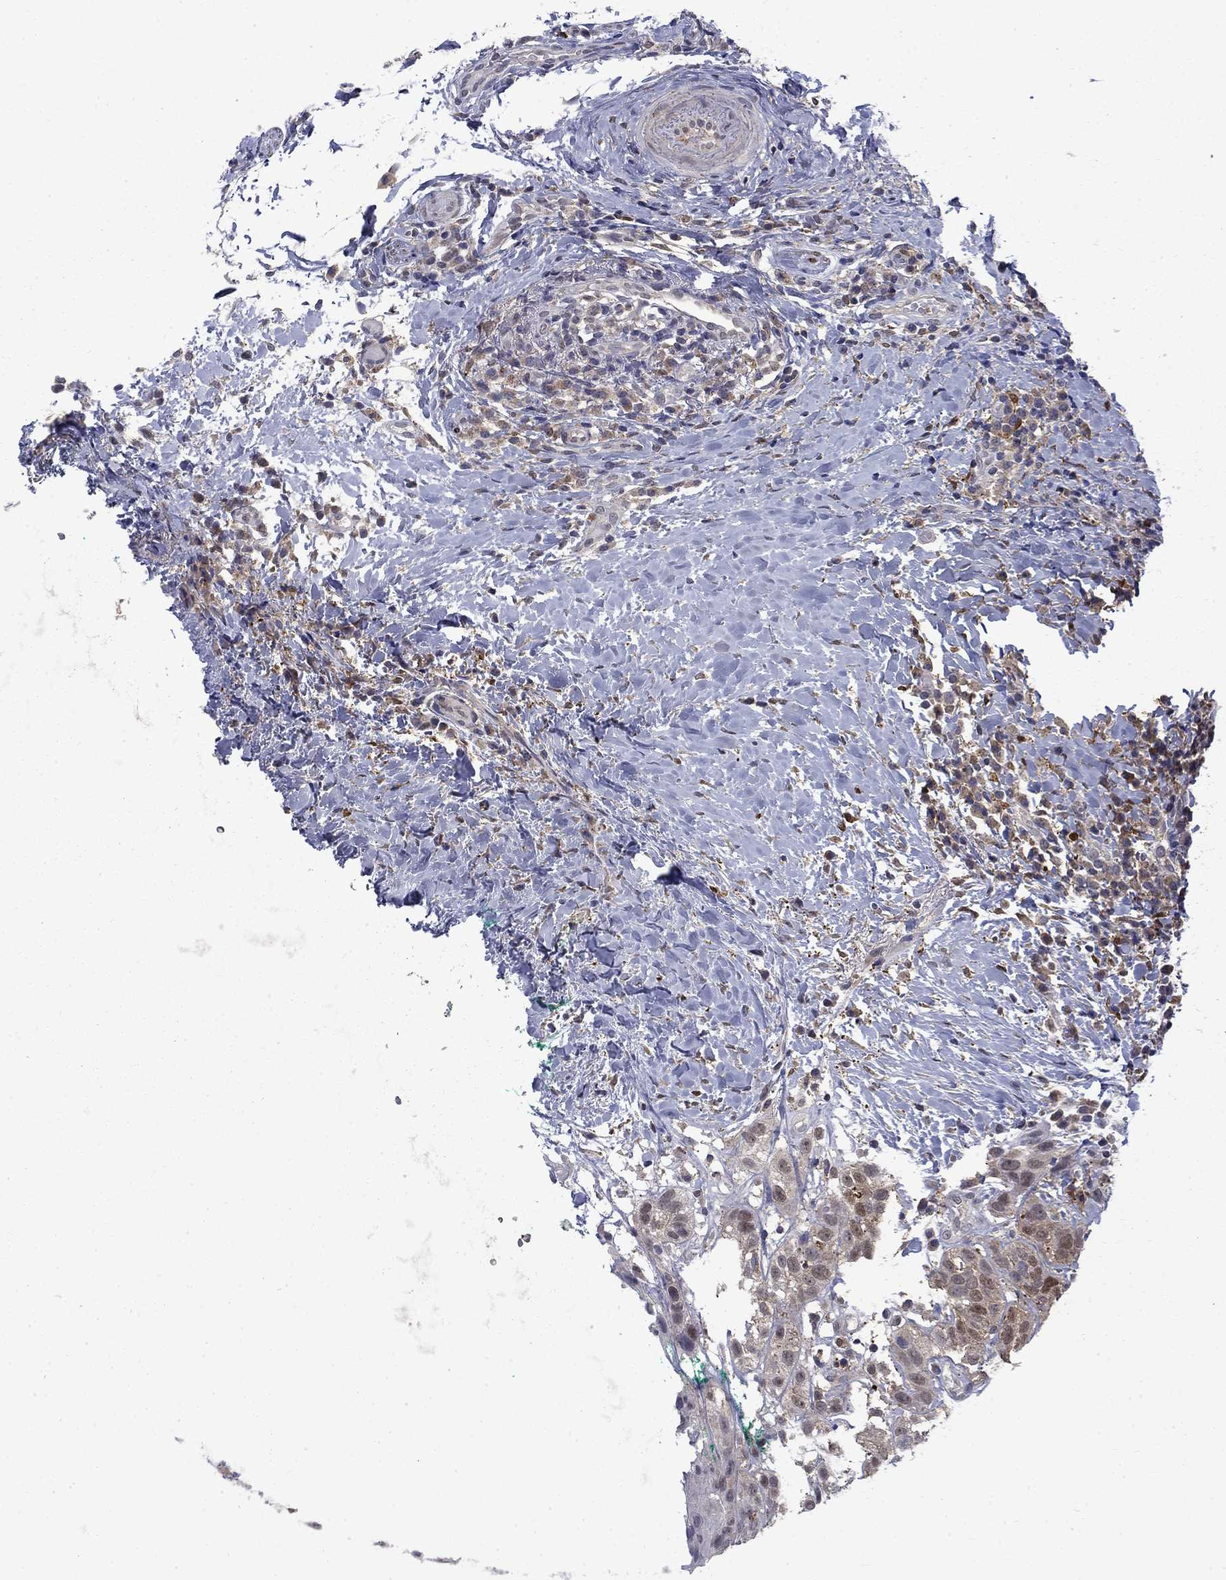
{"staining": {"intensity": "moderate", "quantity": "<25%", "location": "cytoplasmic/membranous,nuclear"}, "tissue": "head and neck cancer", "cell_type": "Tumor cells", "image_type": "cancer", "snomed": [{"axis": "morphology", "description": "Normal tissue, NOS"}, {"axis": "morphology", "description": "Squamous cell carcinoma, NOS"}, {"axis": "topography", "description": "Oral tissue"}, {"axis": "topography", "description": "Salivary gland"}, {"axis": "topography", "description": "Head-Neck"}], "caption": "High-magnification brightfield microscopy of squamous cell carcinoma (head and neck) stained with DAB (3,3'-diaminobenzidine) (brown) and counterstained with hematoxylin (blue). tumor cells exhibit moderate cytoplasmic/membranous and nuclear staining is appreciated in approximately<25% of cells.", "gene": "PCBP3", "patient": {"sex": "female", "age": 62}}